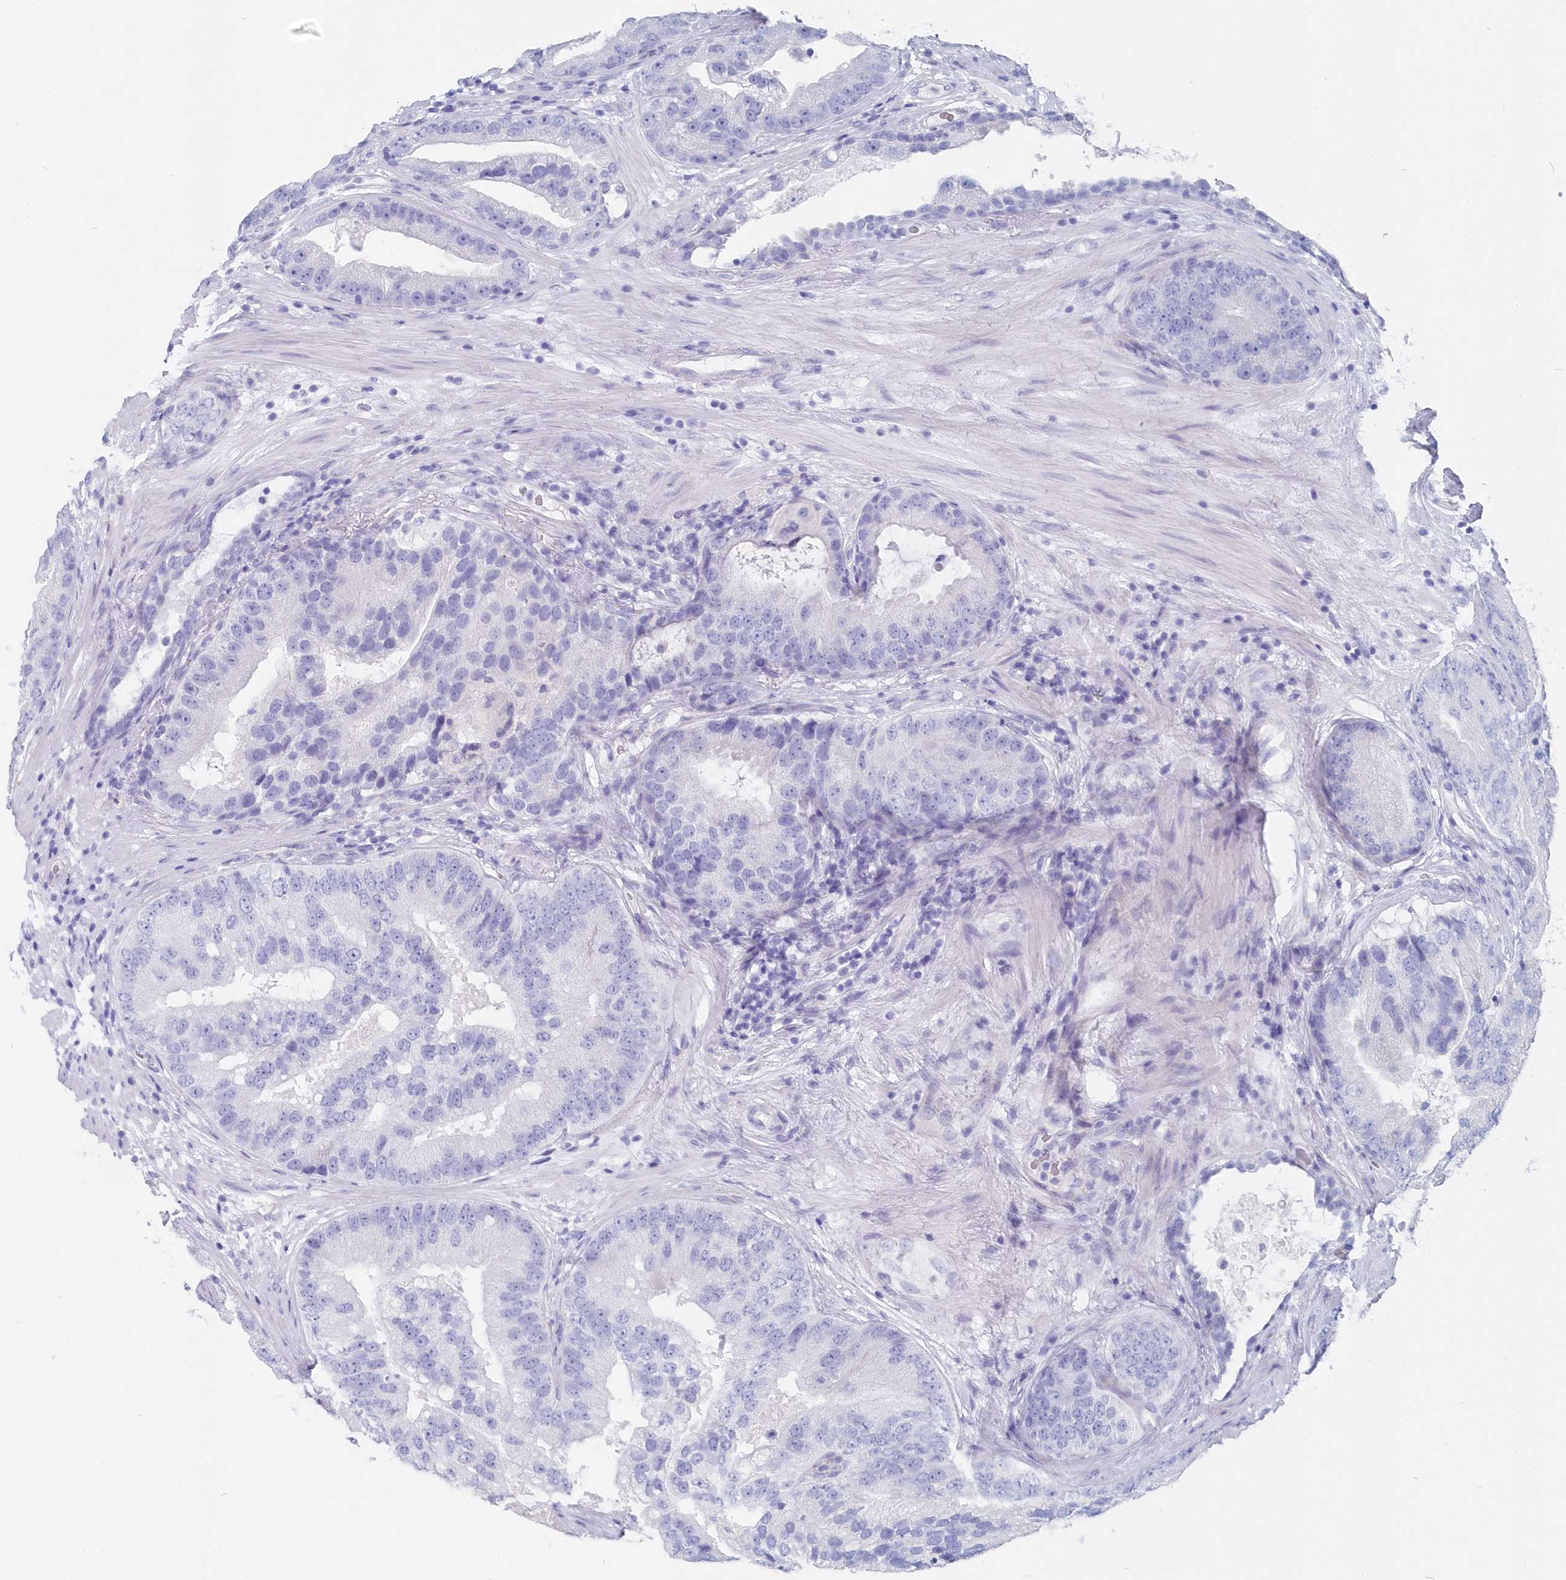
{"staining": {"intensity": "negative", "quantity": "none", "location": "none"}, "tissue": "prostate cancer", "cell_type": "Tumor cells", "image_type": "cancer", "snomed": [{"axis": "morphology", "description": "Adenocarcinoma, High grade"}, {"axis": "topography", "description": "Prostate"}], "caption": "DAB immunohistochemical staining of prostate cancer demonstrates no significant expression in tumor cells. The staining is performed using DAB (3,3'-diaminobenzidine) brown chromogen with nuclei counter-stained in using hematoxylin.", "gene": "CSNK1G2", "patient": {"sex": "male", "age": 70}}